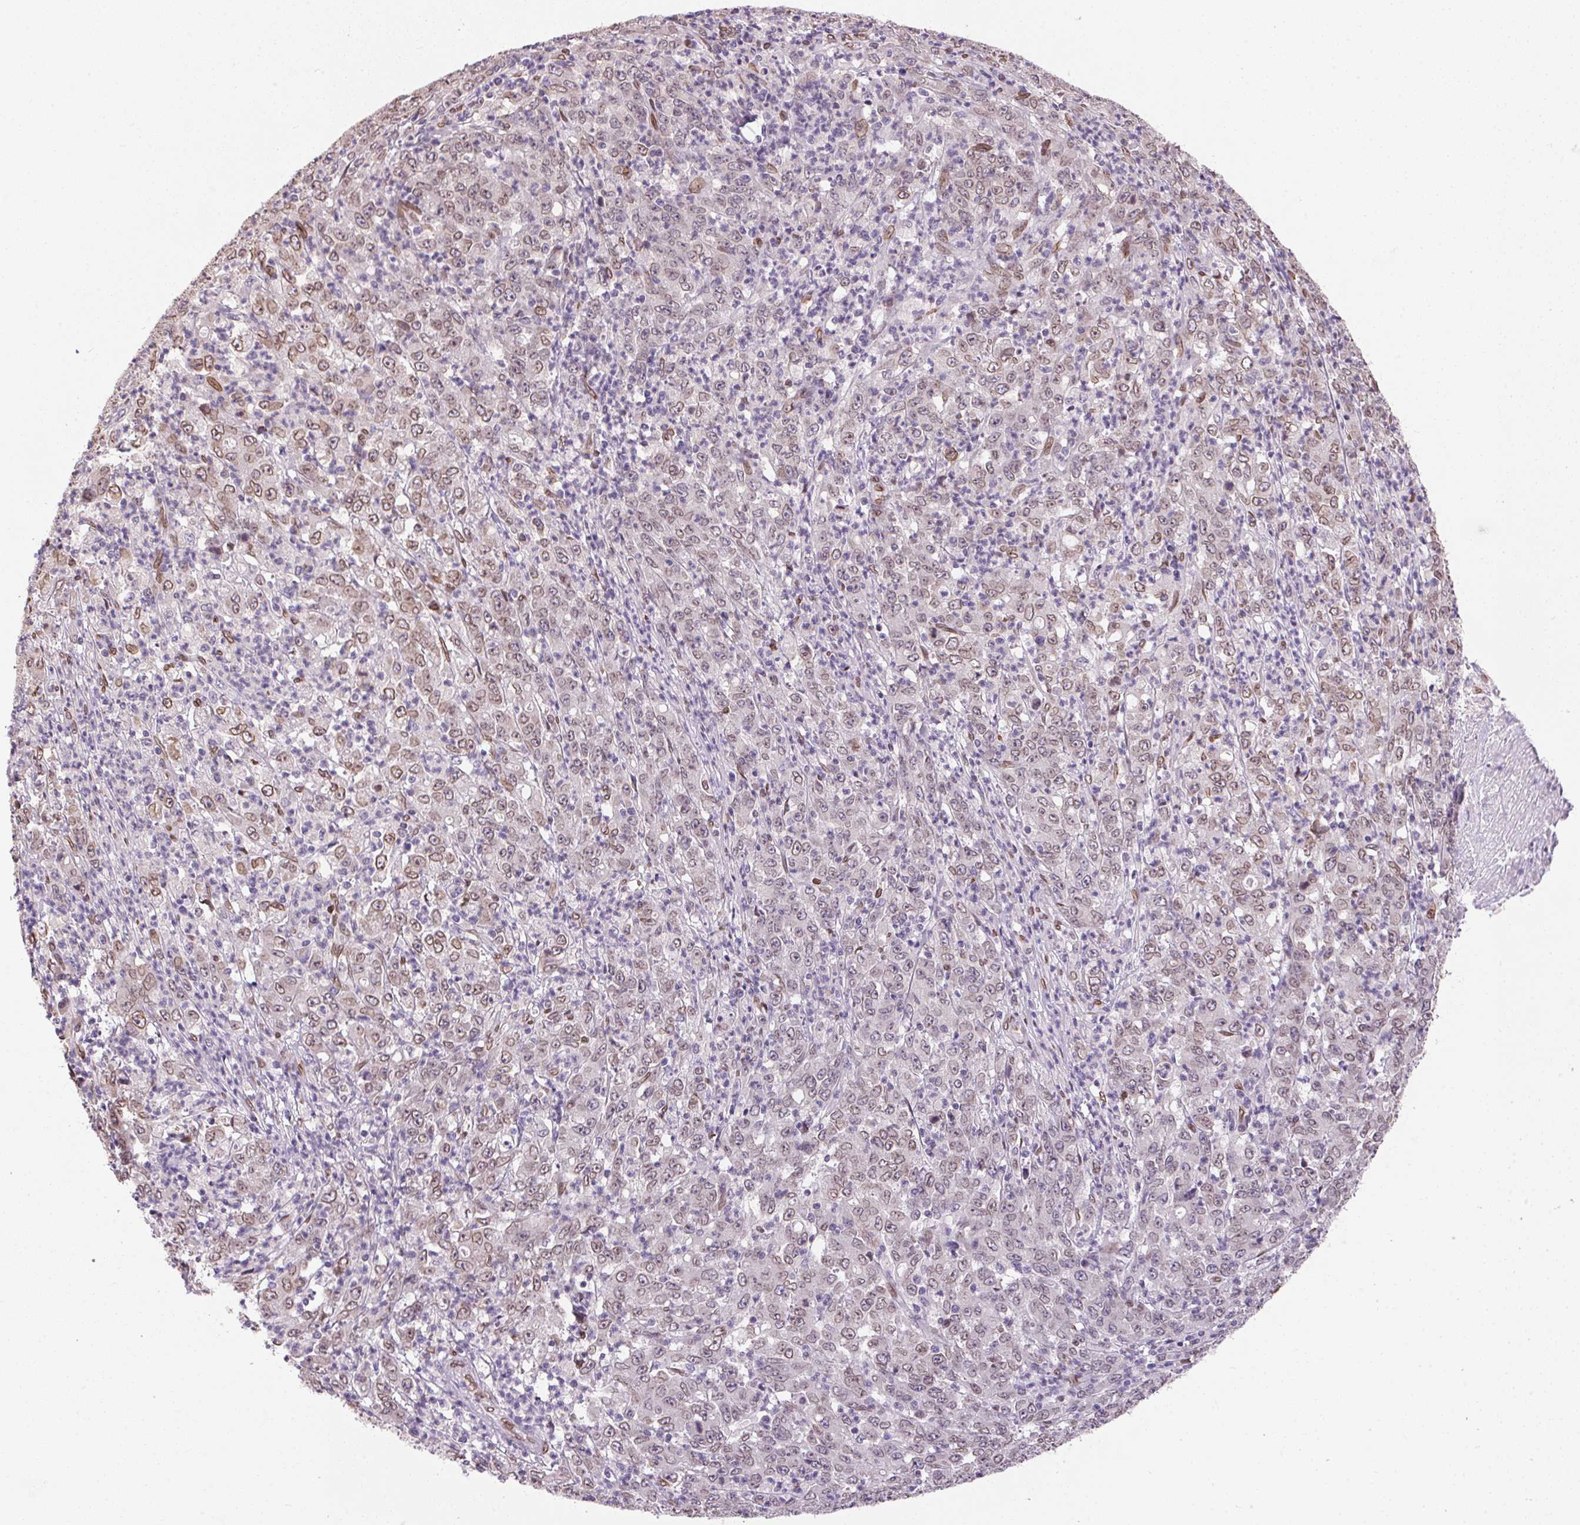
{"staining": {"intensity": "weak", "quantity": ">75%", "location": "cytoplasmic/membranous,nuclear"}, "tissue": "stomach cancer", "cell_type": "Tumor cells", "image_type": "cancer", "snomed": [{"axis": "morphology", "description": "Adenocarcinoma, NOS"}, {"axis": "topography", "description": "Stomach, lower"}], "caption": "Stomach cancer (adenocarcinoma) stained for a protein reveals weak cytoplasmic/membranous and nuclear positivity in tumor cells. Nuclei are stained in blue.", "gene": "TMEM175", "patient": {"sex": "female", "age": 71}}